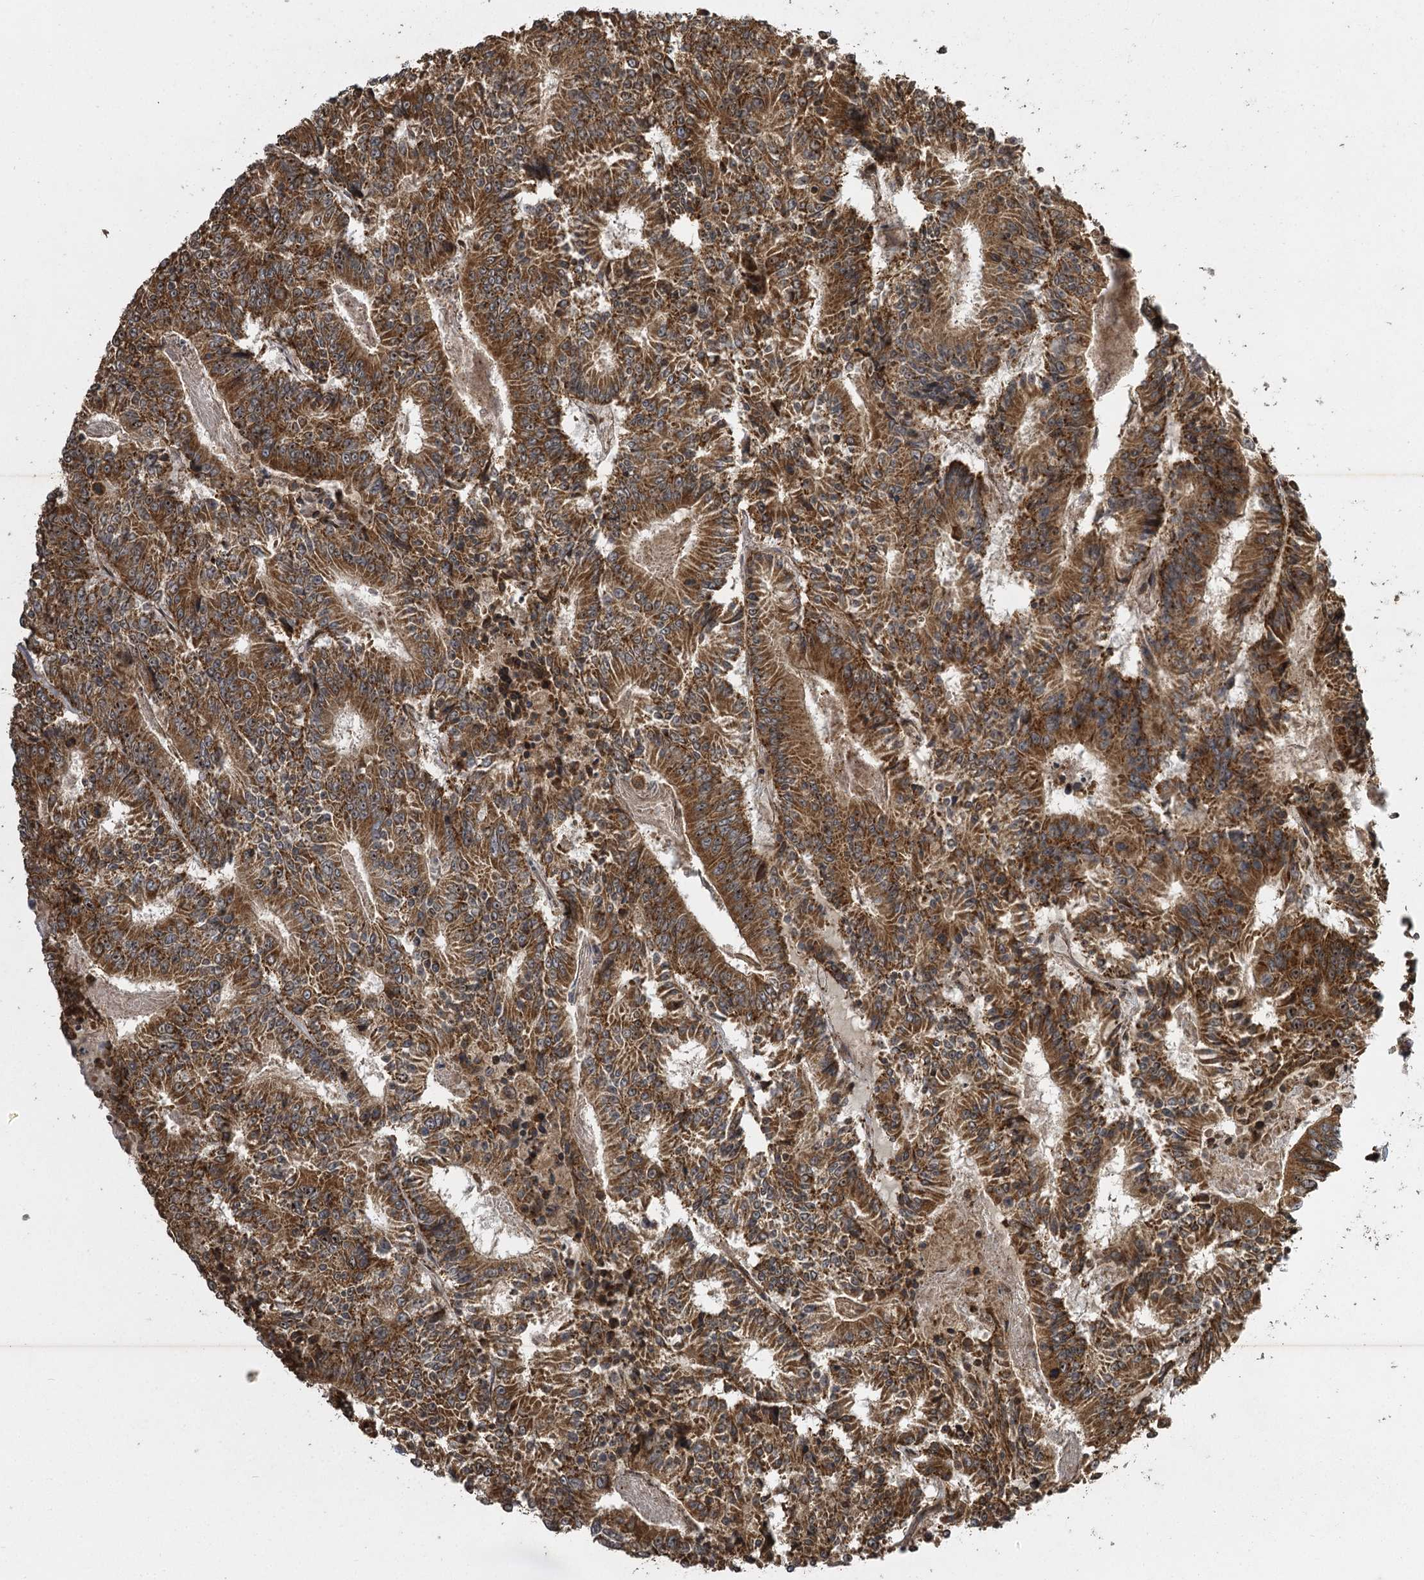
{"staining": {"intensity": "strong", "quantity": ">75%", "location": "cytoplasmic/membranous,nuclear"}, "tissue": "colorectal cancer", "cell_type": "Tumor cells", "image_type": "cancer", "snomed": [{"axis": "morphology", "description": "Adenocarcinoma, NOS"}, {"axis": "topography", "description": "Colon"}], "caption": "Colorectal adenocarcinoma was stained to show a protein in brown. There is high levels of strong cytoplasmic/membranous and nuclear staining in approximately >75% of tumor cells.", "gene": "IL11RA", "patient": {"sex": "male", "age": 83}}